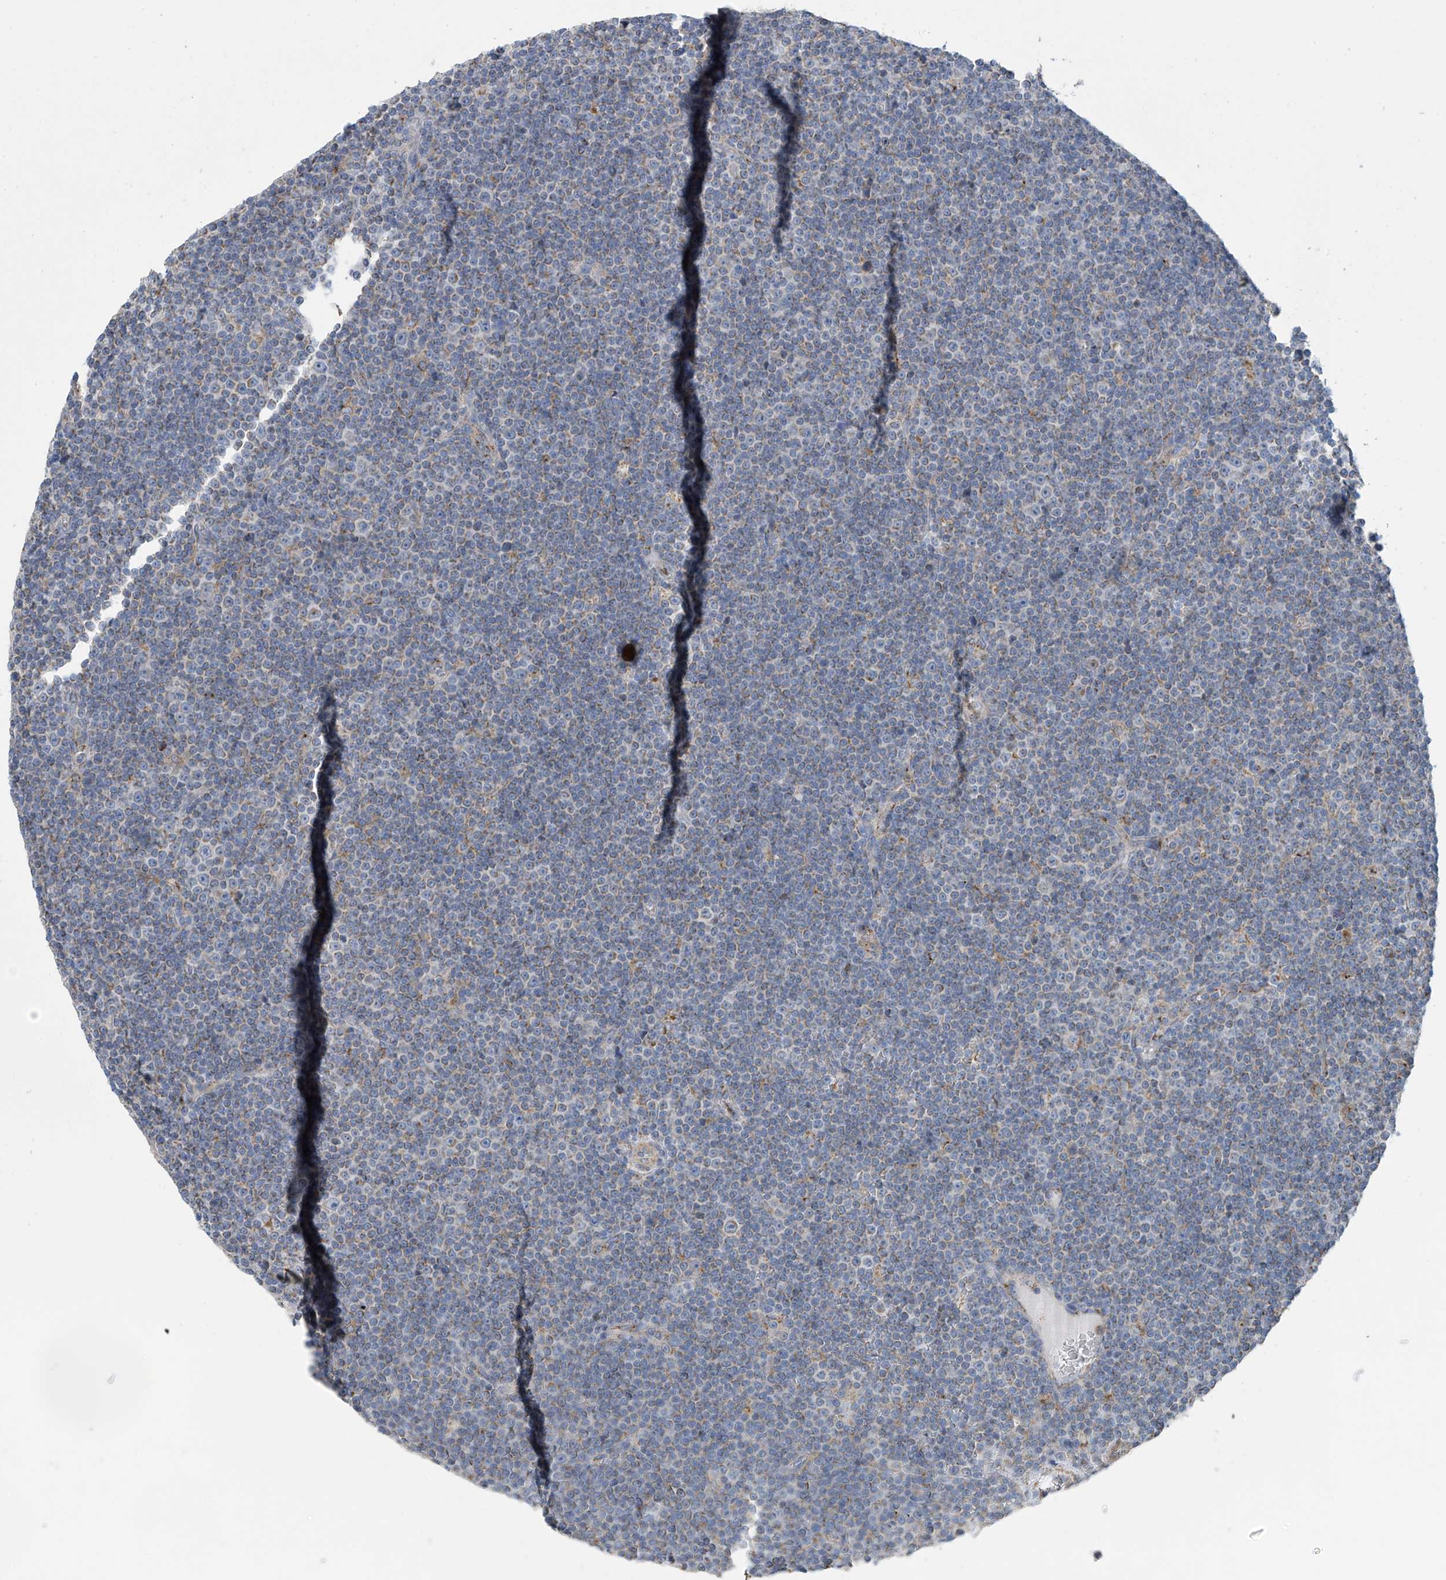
{"staining": {"intensity": "weak", "quantity": "<25%", "location": "cytoplasmic/membranous"}, "tissue": "lymphoma", "cell_type": "Tumor cells", "image_type": "cancer", "snomed": [{"axis": "morphology", "description": "Malignant lymphoma, non-Hodgkin's type, Low grade"}, {"axis": "topography", "description": "Lymph node"}], "caption": "Histopathology image shows no significant protein expression in tumor cells of malignant lymphoma, non-Hodgkin's type (low-grade). The staining was performed using DAB (3,3'-diaminobenzidine) to visualize the protein expression in brown, while the nuclei were stained in blue with hematoxylin (Magnification: 20x).", "gene": "ITM2B", "patient": {"sex": "female", "age": 67}}